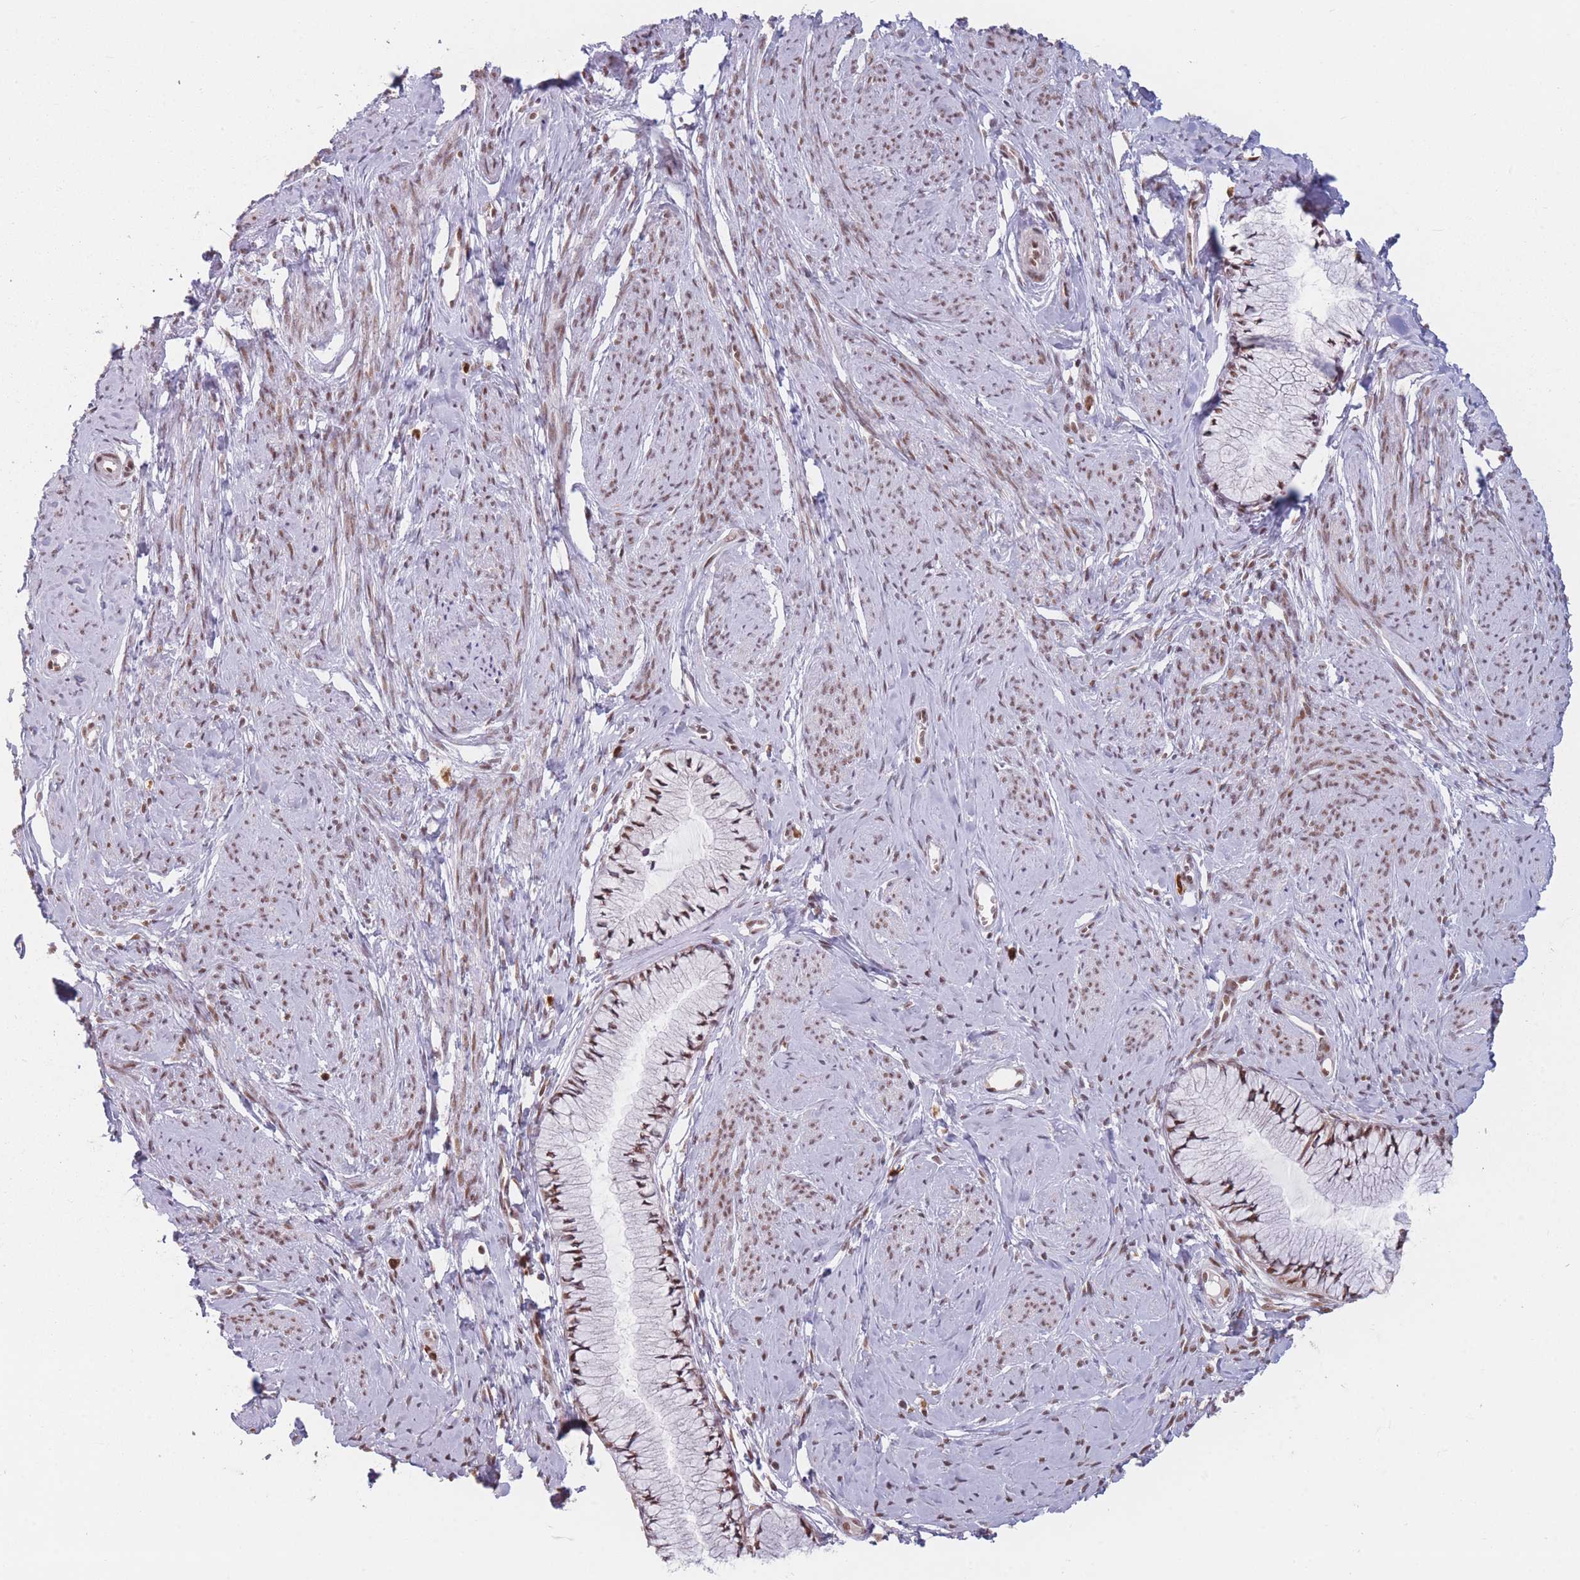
{"staining": {"intensity": "strong", "quantity": ">75%", "location": "nuclear"}, "tissue": "cervix", "cell_type": "Glandular cells", "image_type": "normal", "snomed": [{"axis": "morphology", "description": "Normal tissue, NOS"}, {"axis": "topography", "description": "Cervix"}], "caption": "This is a histology image of IHC staining of normal cervix, which shows strong expression in the nuclear of glandular cells.", "gene": "SUPT6H", "patient": {"sex": "female", "age": 42}}